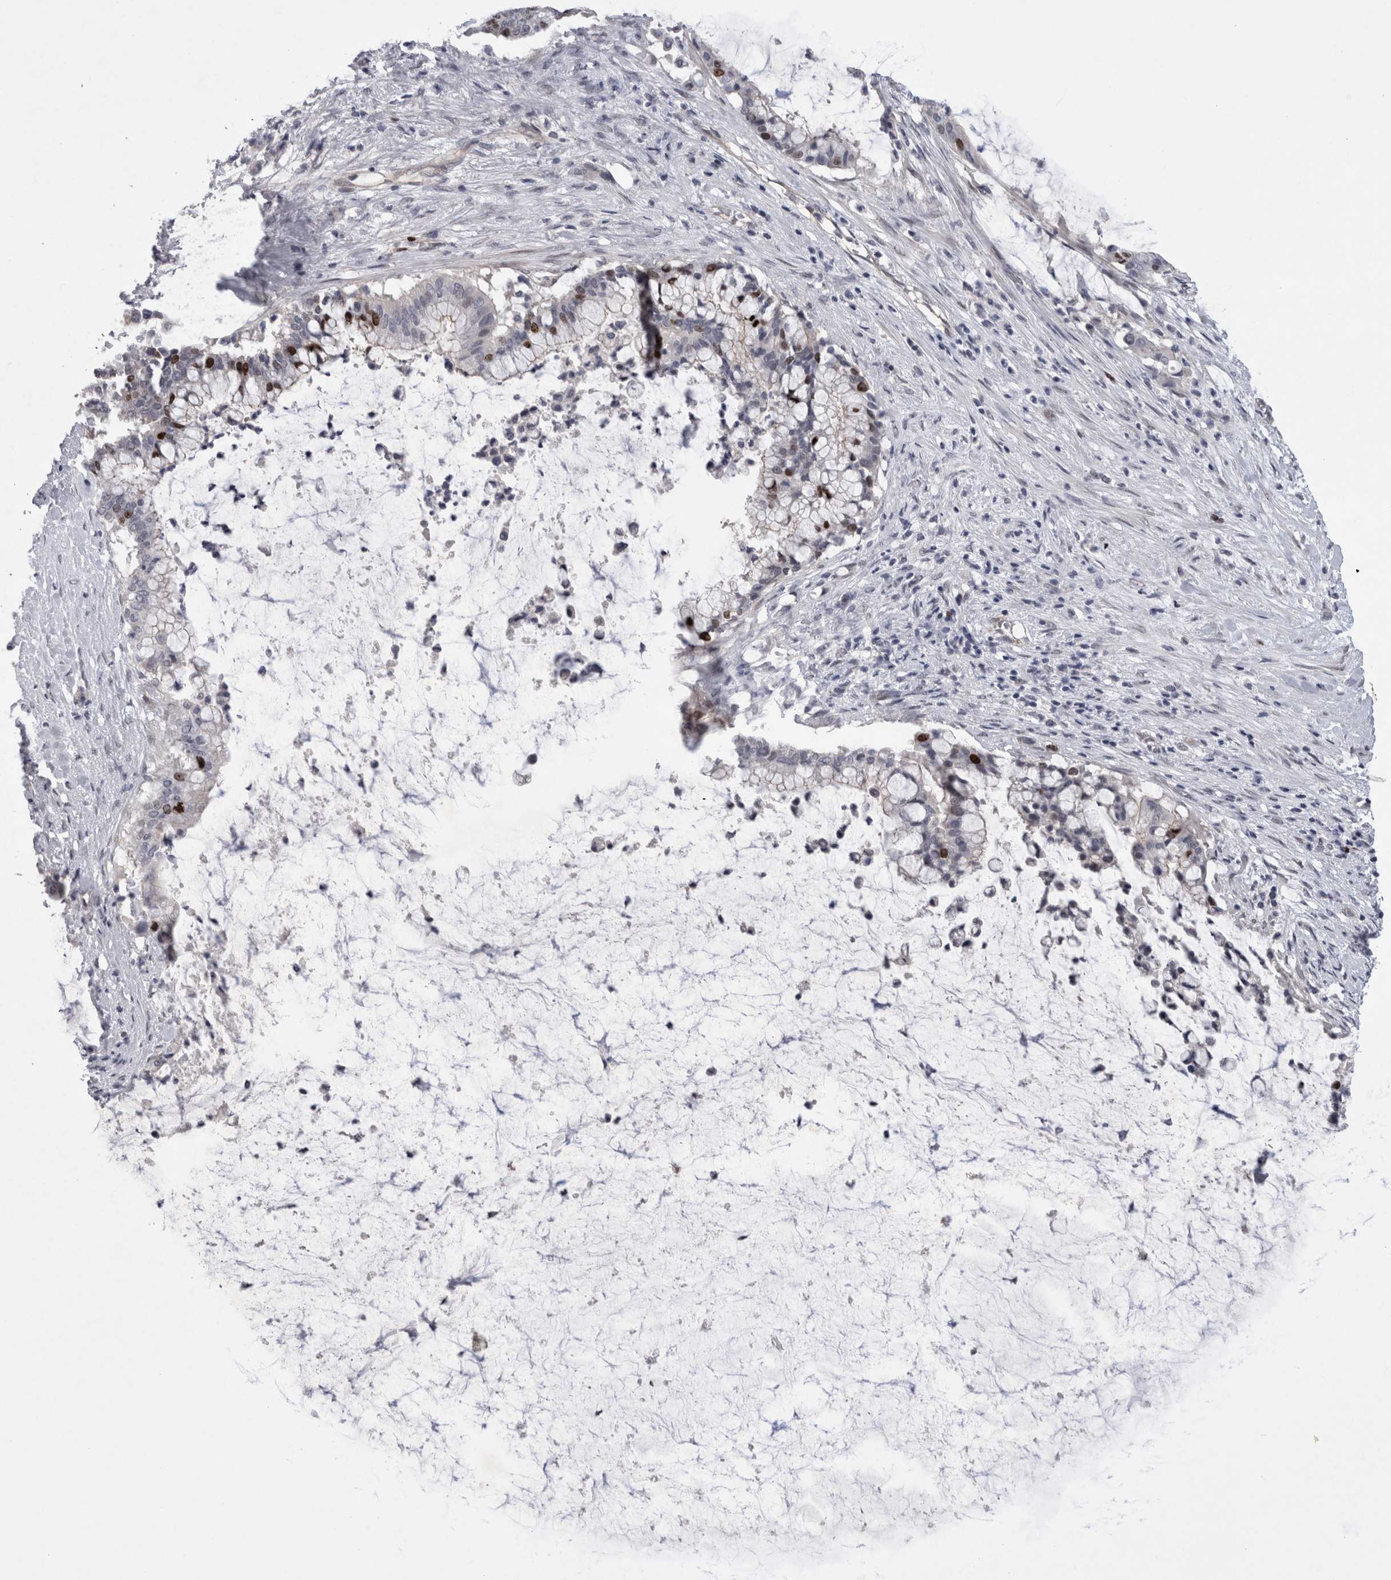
{"staining": {"intensity": "strong", "quantity": "<25%", "location": "nuclear"}, "tissue": "pancreatic cancer", "cell_type": "Tumor cells", "image_type": "cancer", "snomed": [{"axis": "morphology", "description": "Adenocarcinoma, NOS"}, {"axis": "topography", "description": "Pancreas"}], "caption": "Brown immunohistochemical staining in pancreatic cancer (adenocarcinoma) shows strong nuclear staining in about <25% of tumor cells. Nuclei are stained in blue.", "gene": "KIF18B", "patient": {"sex": "male", "age": 41}}